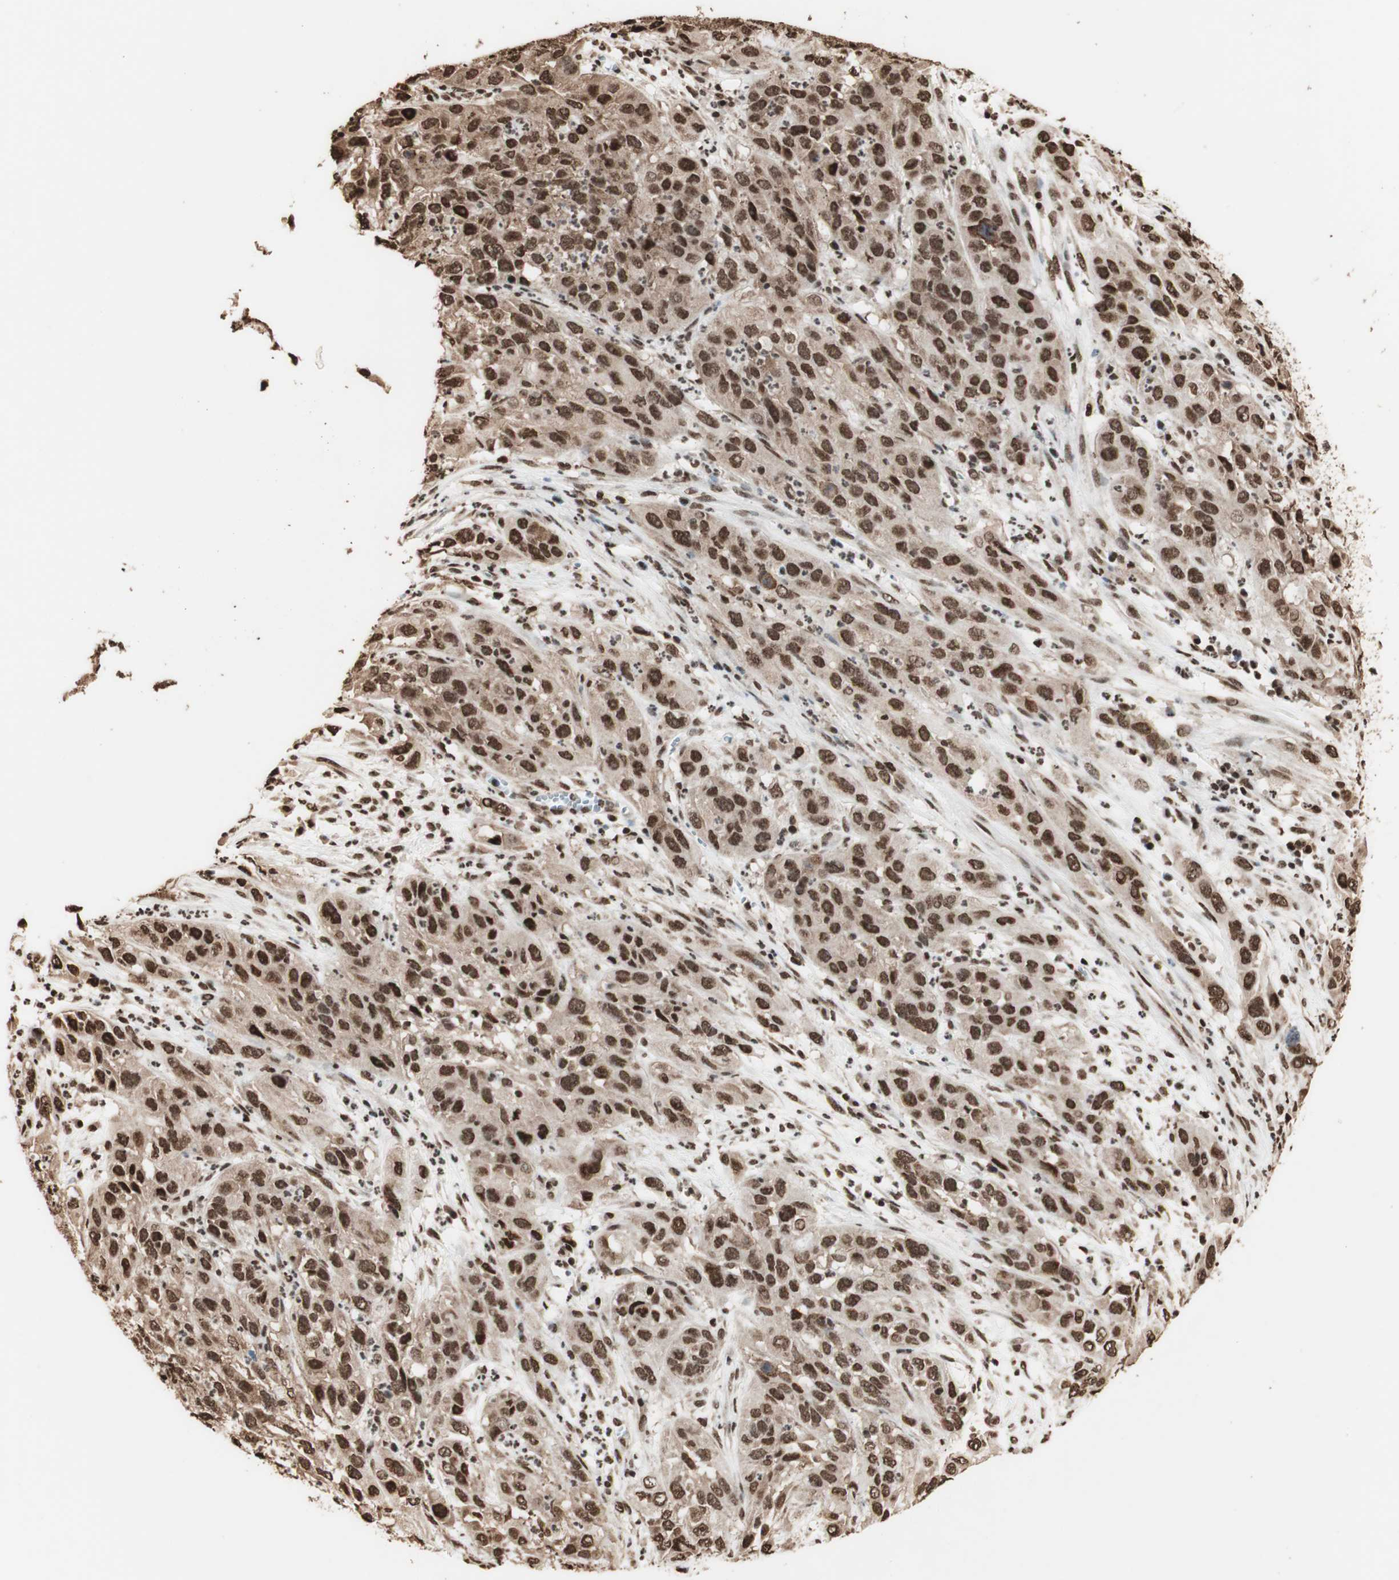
{"staining": {"intensity": "strong", "quantity": ">75%", "location": "nuclear"}, "tissue": "cervical cancer", "cell_type": "Tumor cells", "image_type": "cancer", "snomed": [{"axis": "morphology", "description": "Squamous cell carcinoma, NOS"}, {"axis": "topography", "description": "Cervix"}], "caption": "Tumor cells reveal high levels of strong nuclear expression in about >75% of cells in cervical cancer.", "gene": "HNRNPA2B1", "patient": {"sex": "female", "age": 32}}